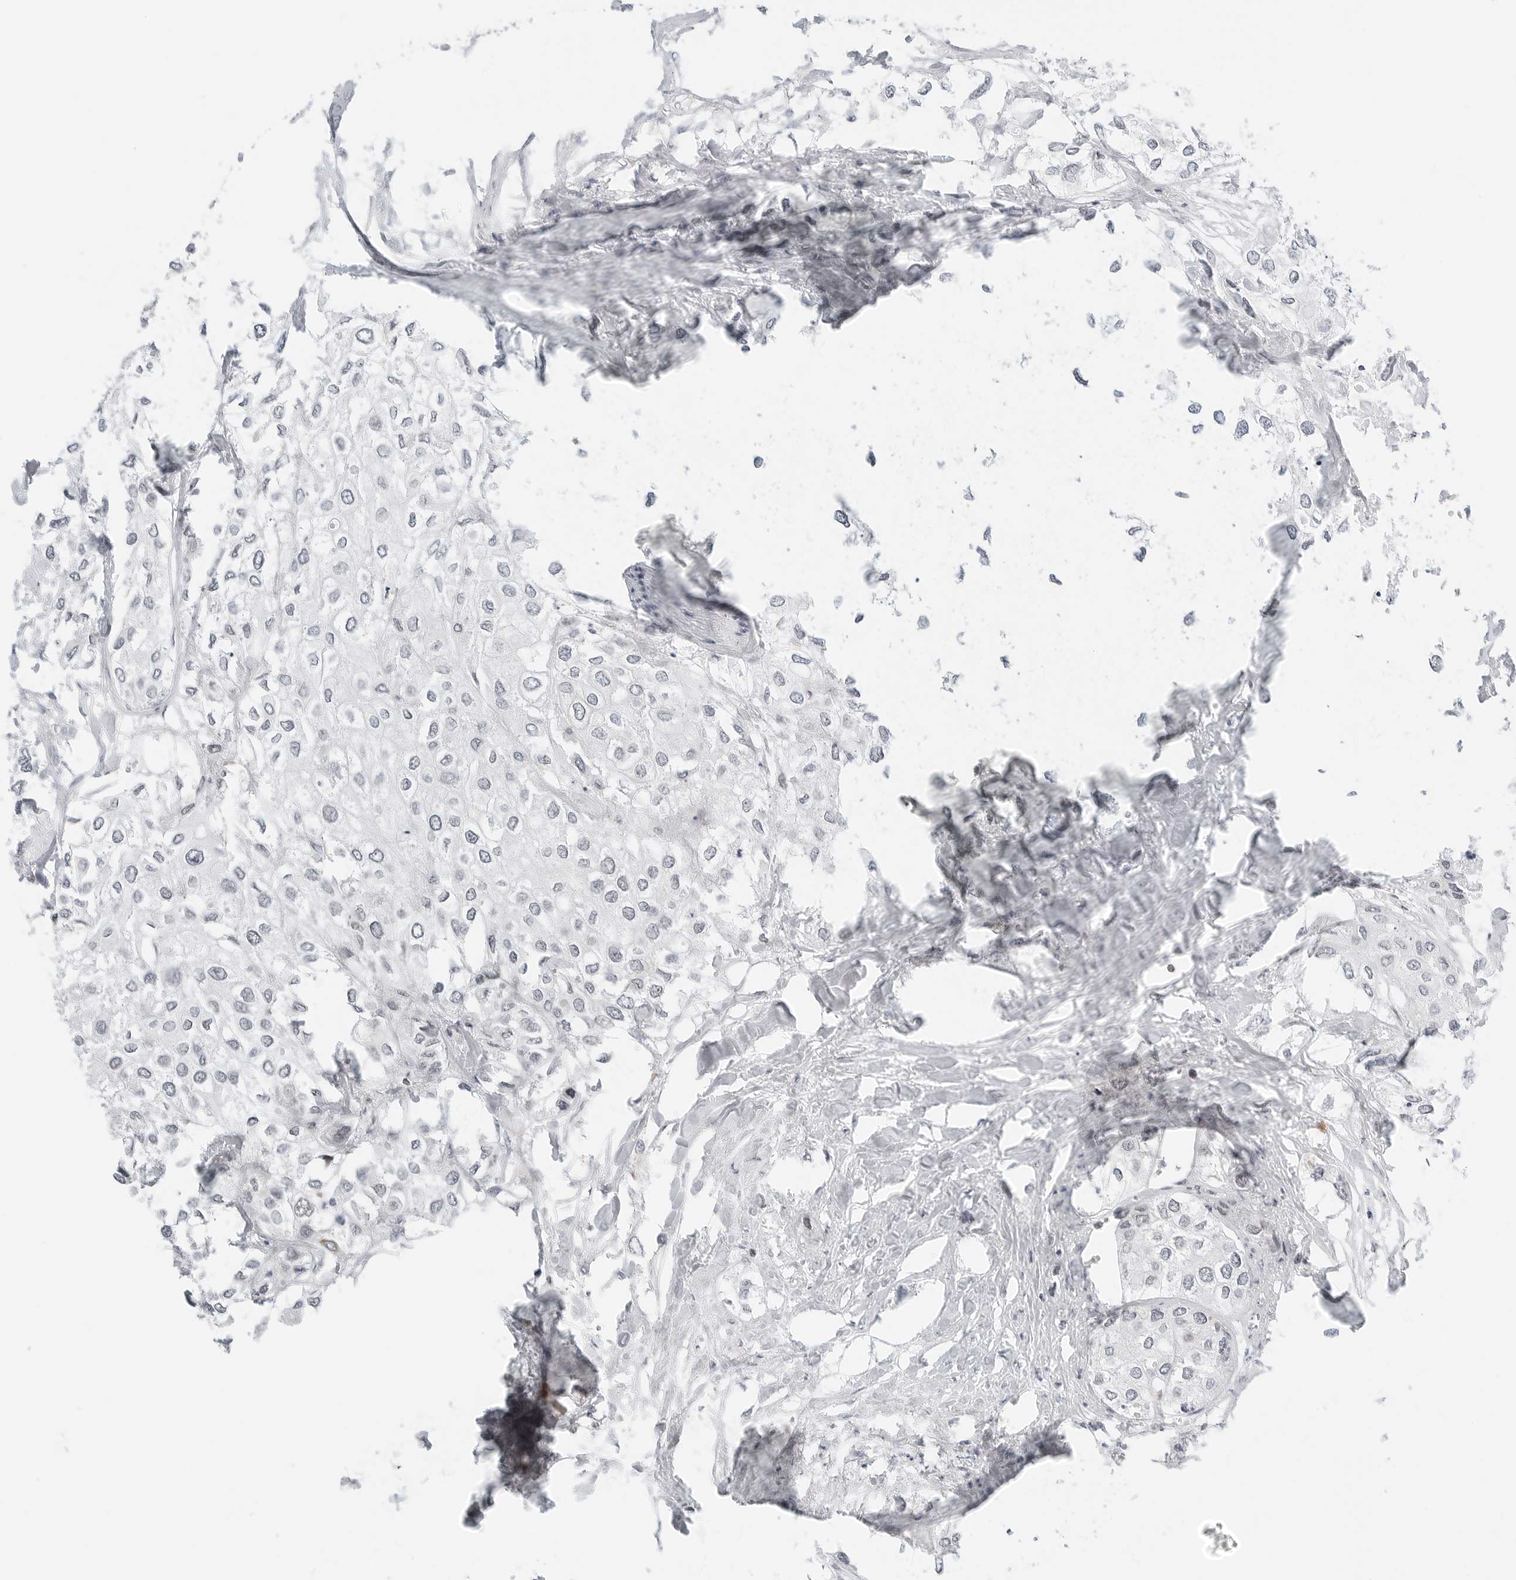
{"staining": {"intensity": "negative", "quantity": "none", "location": "none"}, "tissue": "urothelial cancer", "cell_type": "Tumor cells", "image_type": "cancer", "snomed": [{"axis": "morphology", "description": "Urothelial carcinoma, High grade"}, {"axis": "topography", "description": "Urinary bladder"}], "caption": "Immunohistochemistry (IHC) histopathology image of urothelial cancer stained for a protein (brown), which exhibits no staining in tumor cells.", "gene": "RIMKLA", "patient": {"sex": "male", "age": 64}}